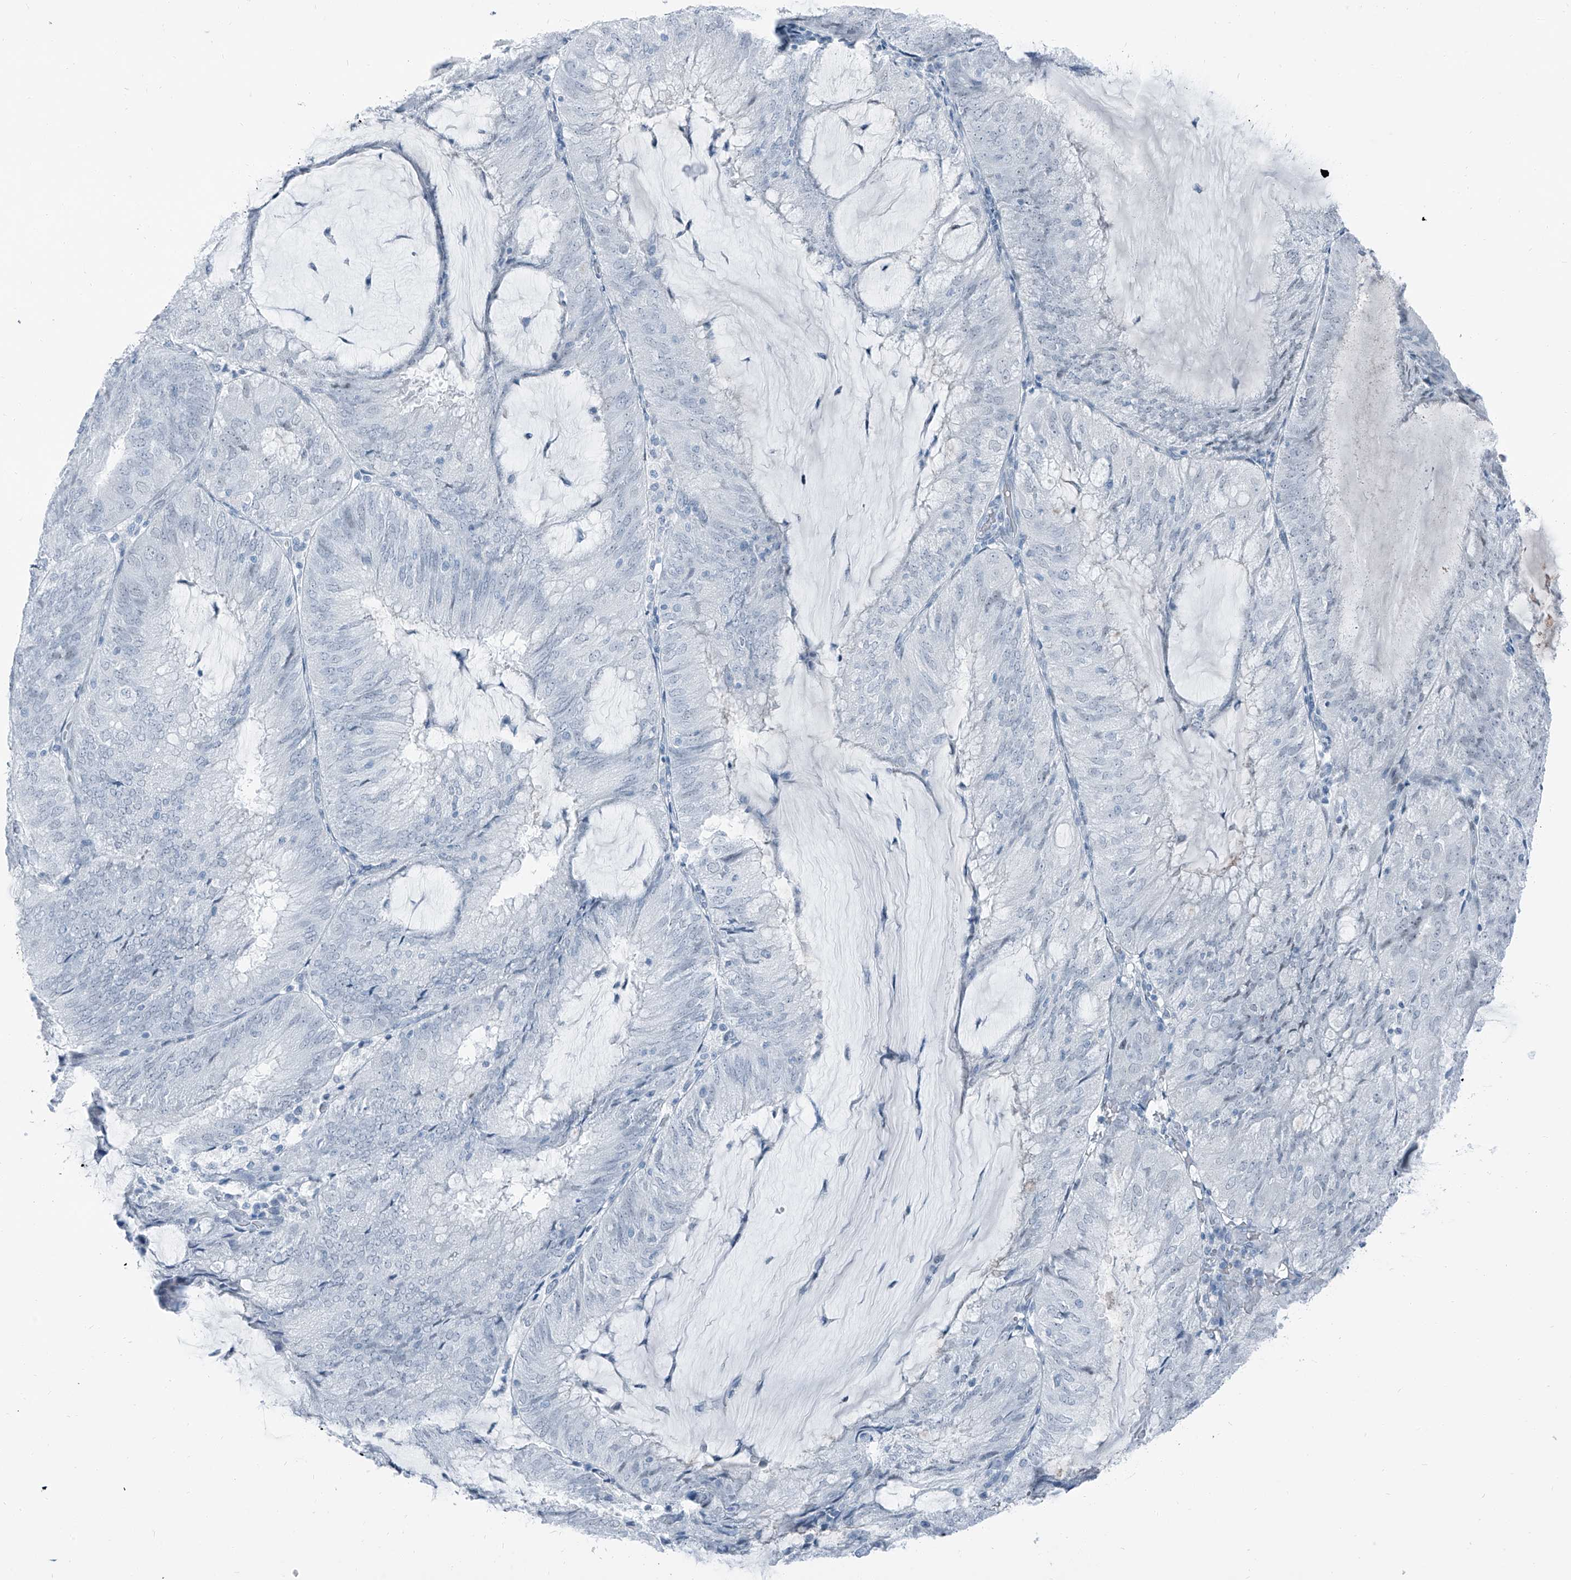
{"staining": {"intensity": "negative", "quantity": "none", "location": "none"}, "tissue": "endometrial cancer", "cell_type": "Tumor cells", "image_type": "cancer", "snomed": [{"axis": "morphology", "description": "Adenocarcinoma, NOS"}, {"axis": "topography", "description": "Endometrium"}], "caption": "An immunohistochemistry (IHC) photomicrograph of endometrial adenocarcinoma is shown. There is no staining in tumor cells of endometrial adenocarcinoma.", "gene": "RGN", "patient": {"sex": "female", "age": 81}}